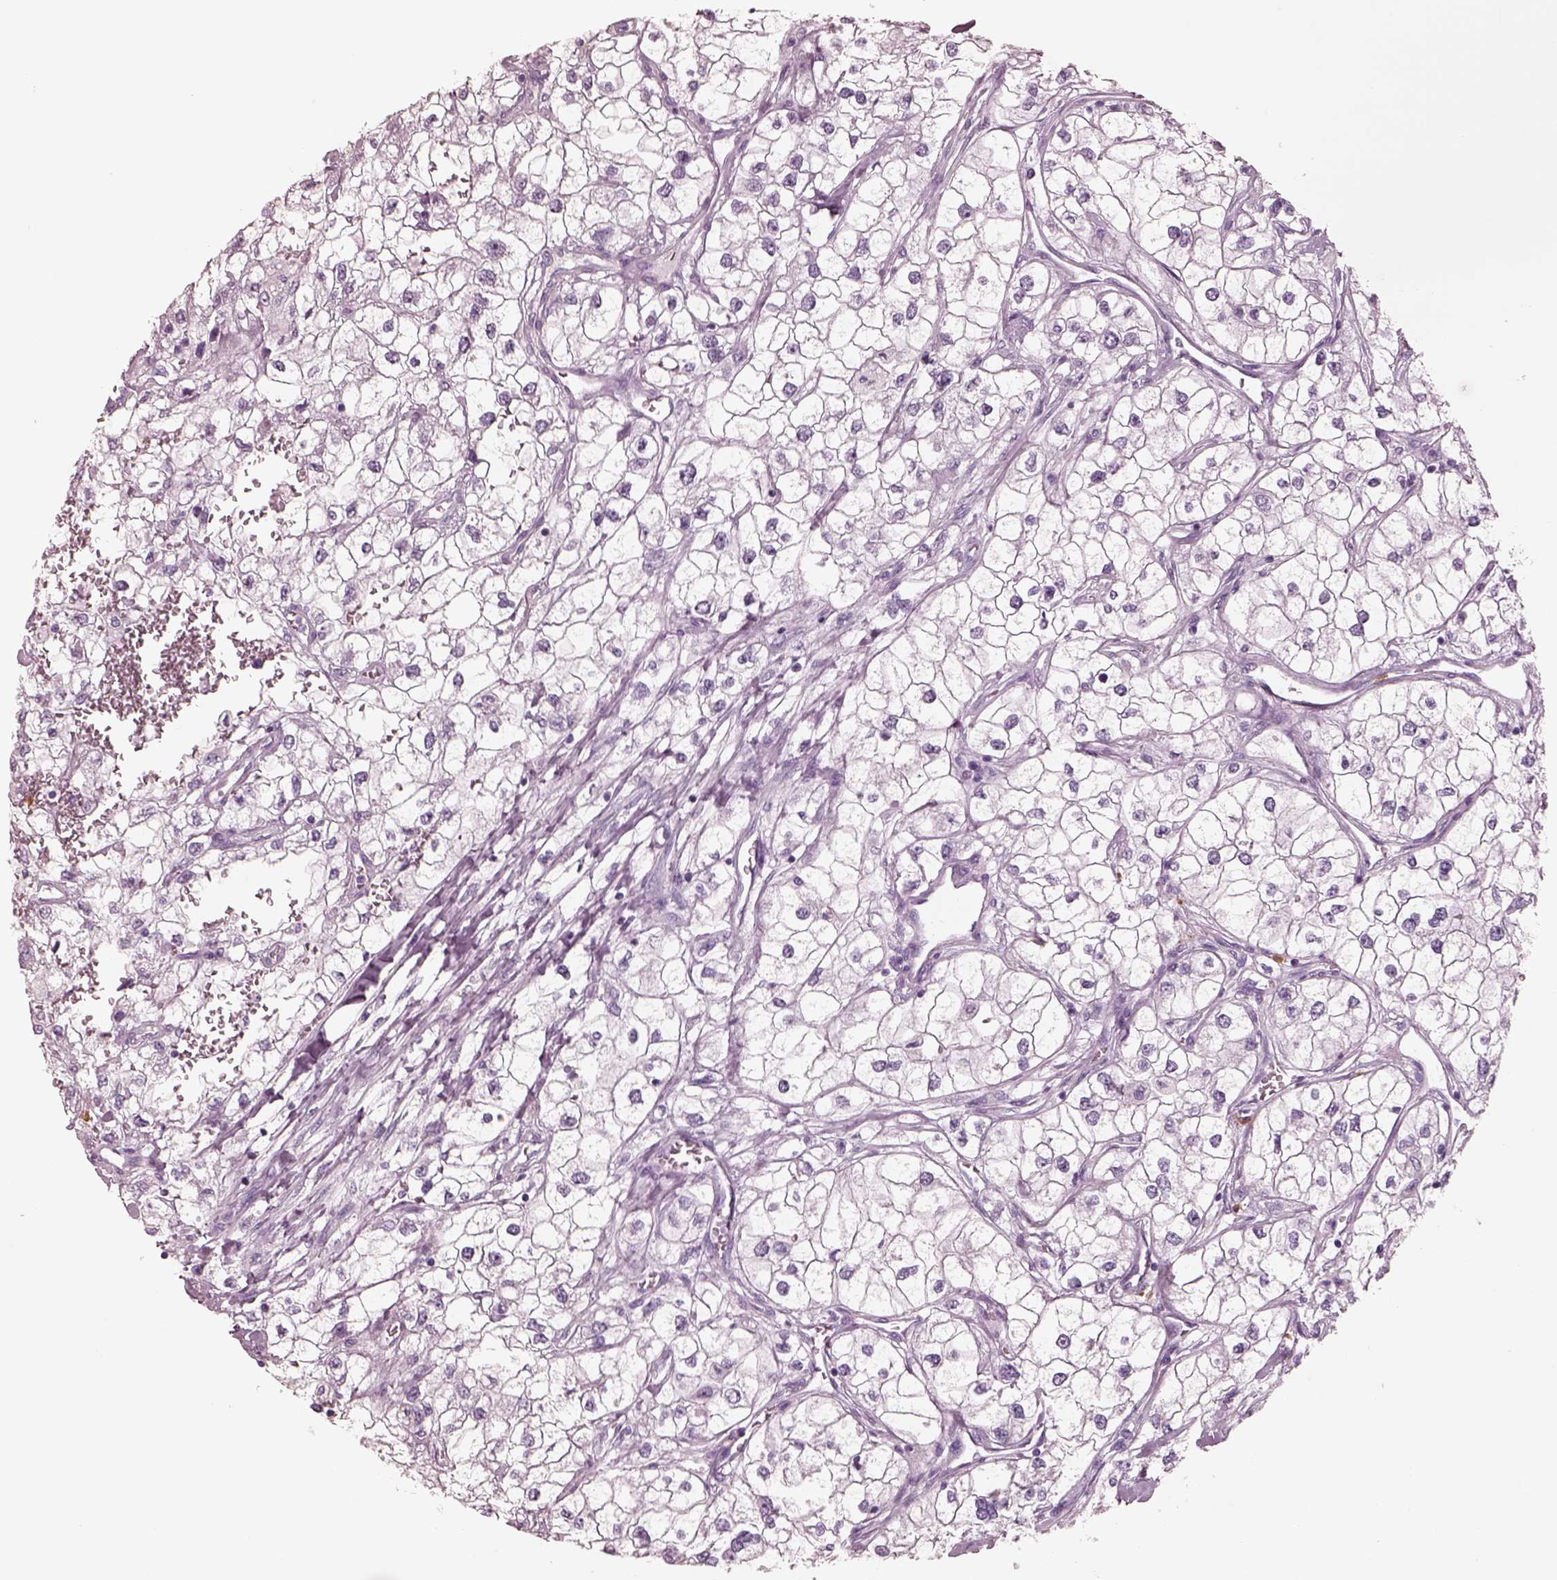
{"staining": {"intensity": "negative", "quantity": "none", "location": "none"}, "tissue": "renal cancer", "cell_type": "Tumor cells", "image_type": "cancer", "snomed": [{"axis": "morphology", "description": "Adenocarcinoma, NOS"}, {"axis": "topography", "description": "Kidney"}], "caption": "Immunohistochemistry of human renal adenocarcinoma exhibits no positivity in tumor cells.", "gene": "ELANE", "patient": {"sex": "male", "age": 59}}